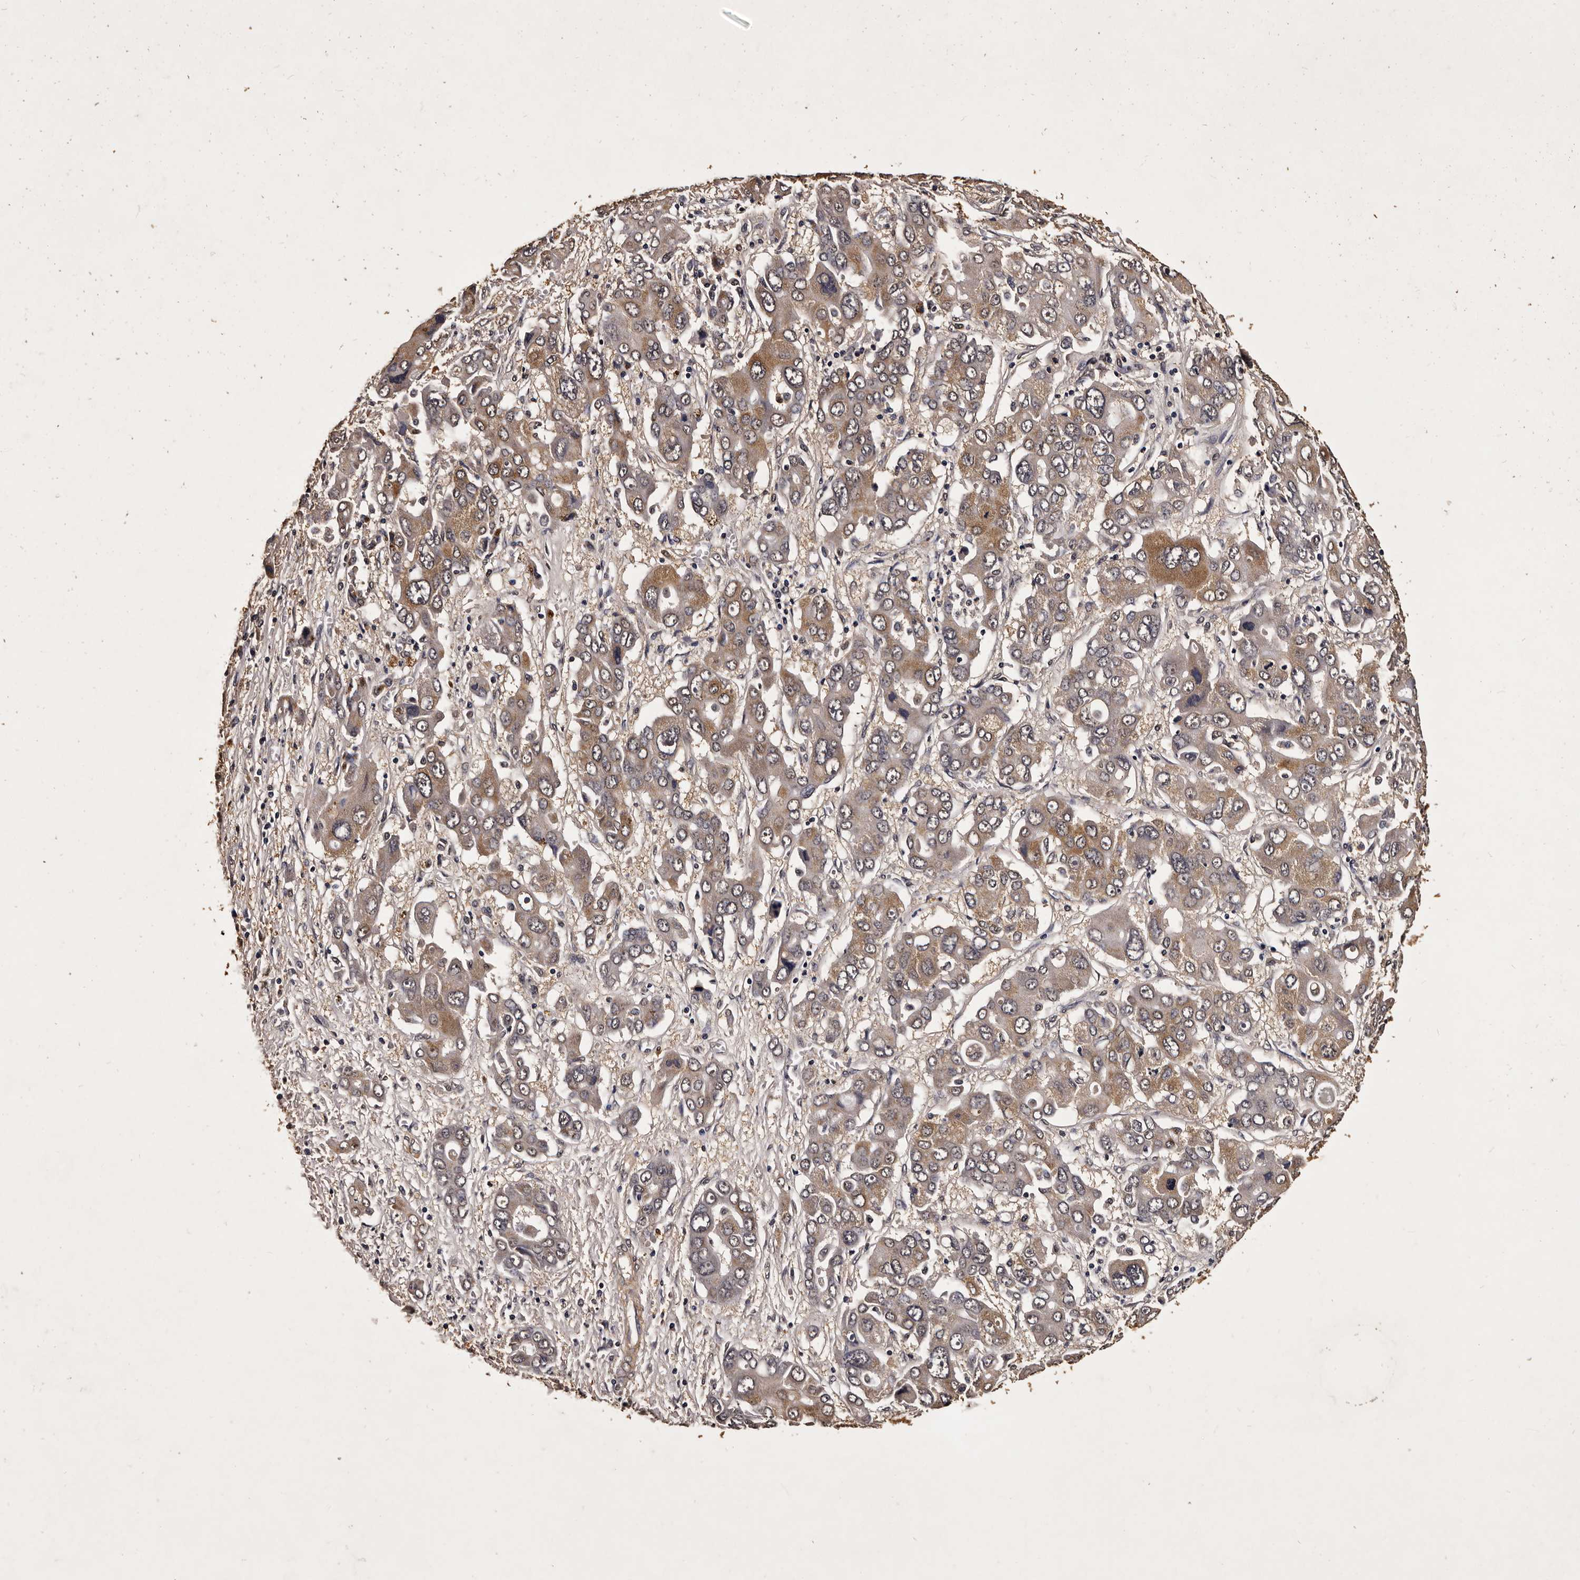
{"staining": {"intensity": "moderate", "quantity": "<25%", "location": "cytoplasmic/membranous"}, "tissue": "liver cancer", "cell_type": "Tumor cells", "image_type": "cancer", "snomed": [{"axis": "morphology", "description": "Cholangiocarcinoma"}, {"axis": "topography", "description": "Liver"}], "caption": "DAB immunohistochemical staining of human cholangiocarcinoma (liver) demonstrates moderate cytoplasmic/membranous protein positivity in approximately <25% of tumor cells. Using DAB (3,3'-diaminobenzidine) (brown) and hematoxylin (blue) stains, captured at high magnification using brightfield microscopy.", "gene": "PARS2", "patient": {"sex": "male", "age": 67}}